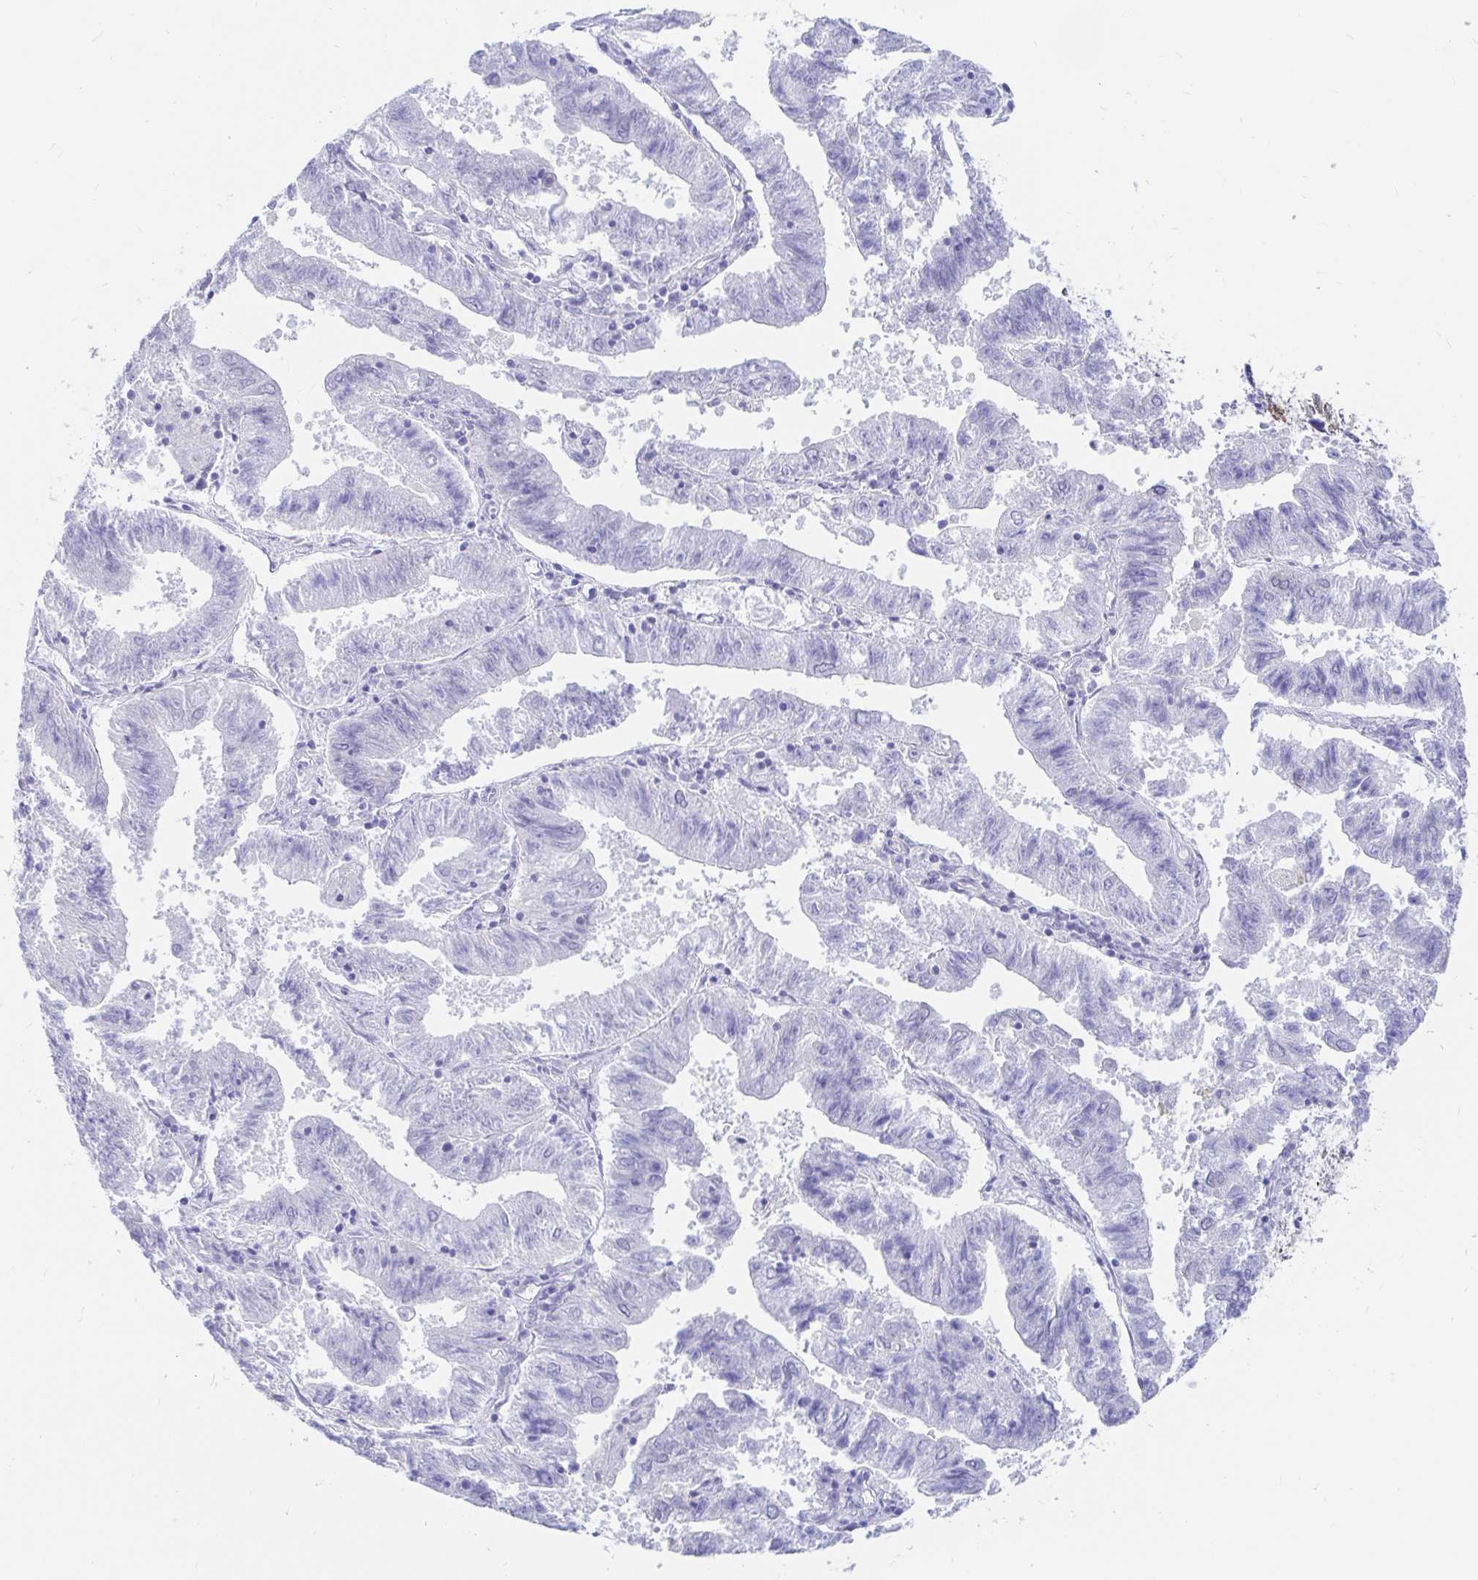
{"staining": {"intensity": "negative", "quantity": "none", "location": "none"}, "tissue": "endometrial cancer", "cell_type": "Tumor cells", "image_type": "cancer", "snomed": [{"axis": "morphology", "description": "Adenocarcinoma, NOS"}, {"axis": "topography", "description": "Endometrium"}], "caption": "The IHC micrograph has no significant positivity in tumor cells of endometrial cancer tissue.", "gene": "PPP1R1B", "patient": {"sex": "female", "age": 82}}